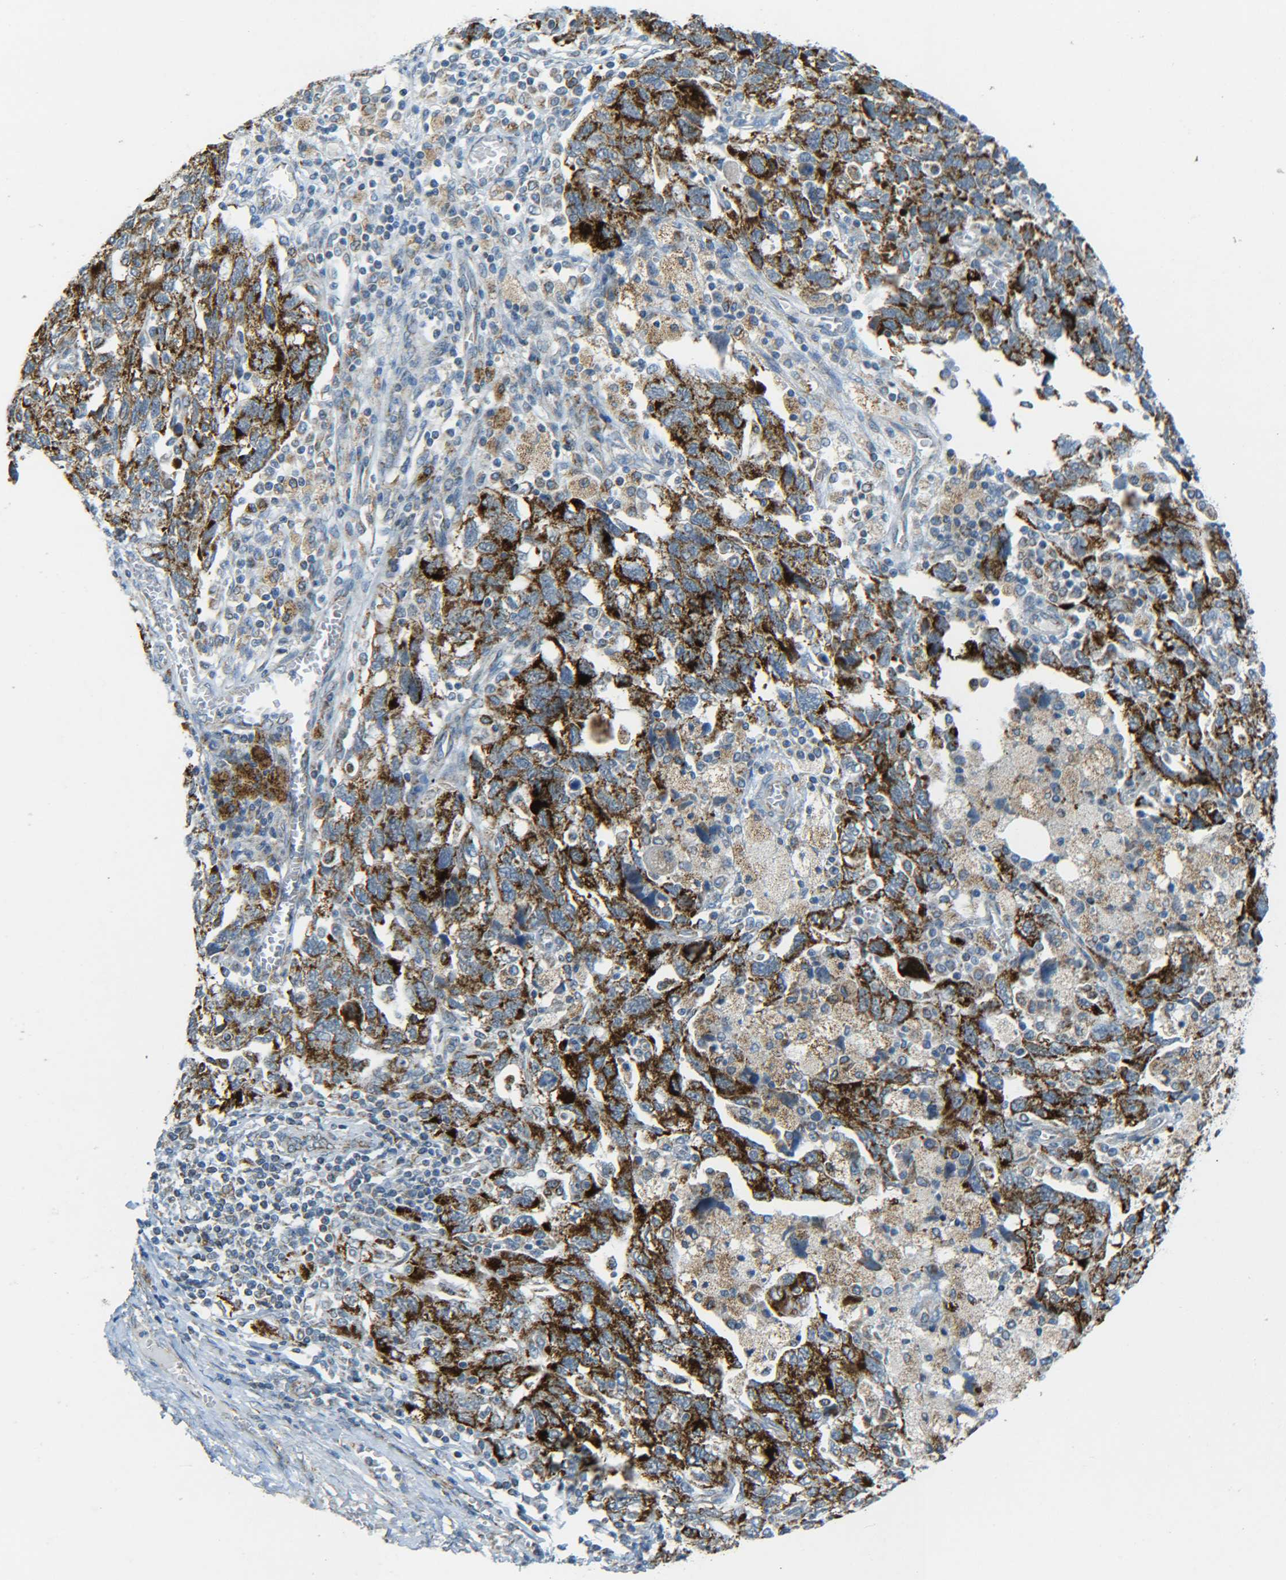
{"staining": {"intensity": "strong", "quantity": ">75%", "location": "cytoplasmic/membranous"}, "tissue": "ovarian cancer", "cell_type": "Tumor cells", "image_type": "cancer", "snomed": [{"axis": "morphology", "description": "Carcinoma, NOS"}, {"axis": "morphology", "description": "Cystadenocarcinoma, serous, NOS"}, {"axis": "topography", "description": "Ovary"}], "caption": "Protein analysis of ovarian cancer (carcinoma) tissue shows strong cytoplasmic/membranous positivity in approximately >75% of tumor cells.", "gene": "CYB5R1", "patient": {"sex": "female", "age": 69}}